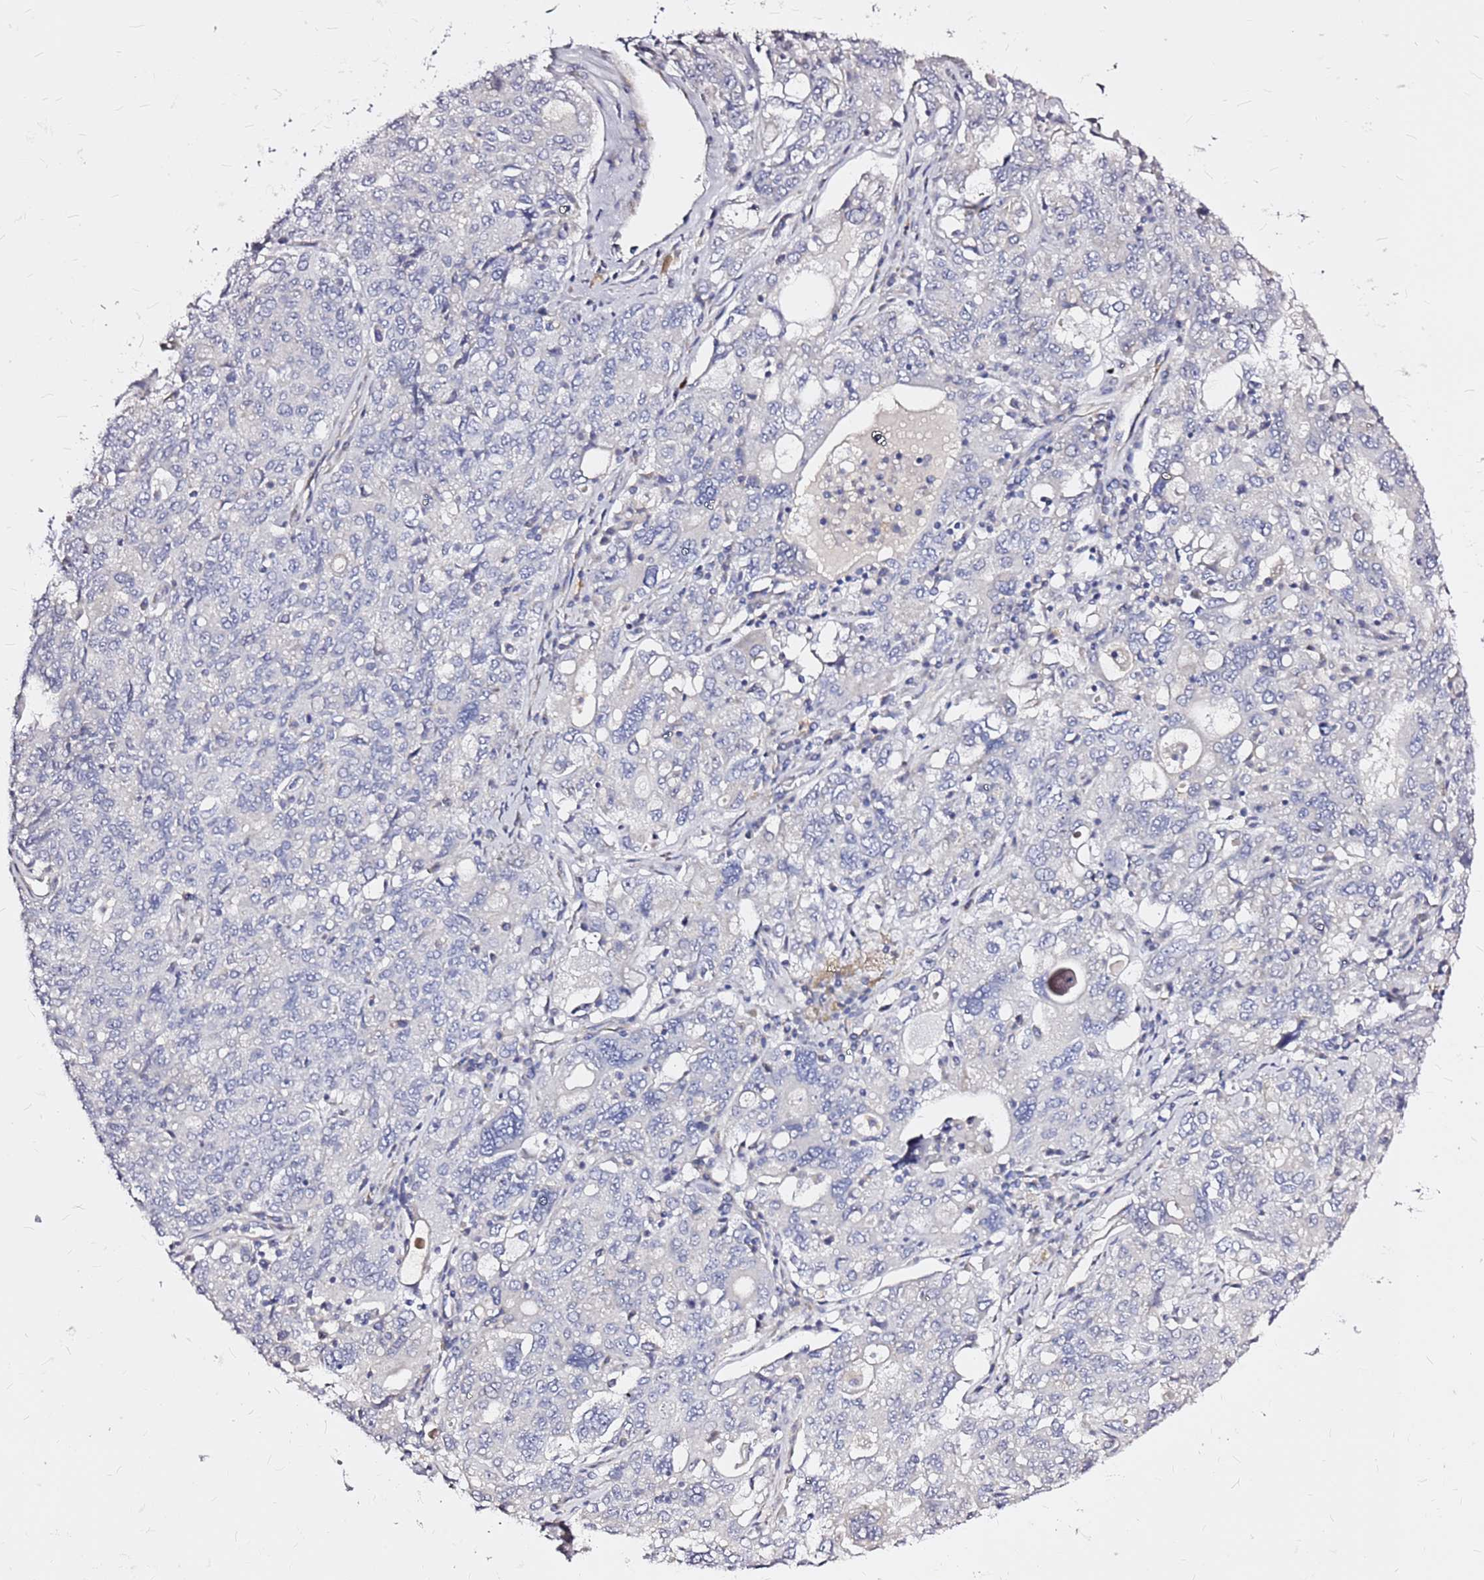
{"staining": {"intensity": "negative", "quantity": "none", "location": "none"}, "tissue": "ovarian cancer", "cell_type": "Tumor cells", "image_type": "cancer", "snomed": [{"axis": "morphology", "description": "Carcinoma, endometroid"}, {"axis": "topography", "description": "Ovary"}], "caption": "This is a histopathology image of immunohistochemistry (IHC) staining of ovarian cancer (endometroid carcinoma), which shows no positivity in tumor cells.", "gene": "CASD1", "patient": {"sex": "female", "age": 62}}